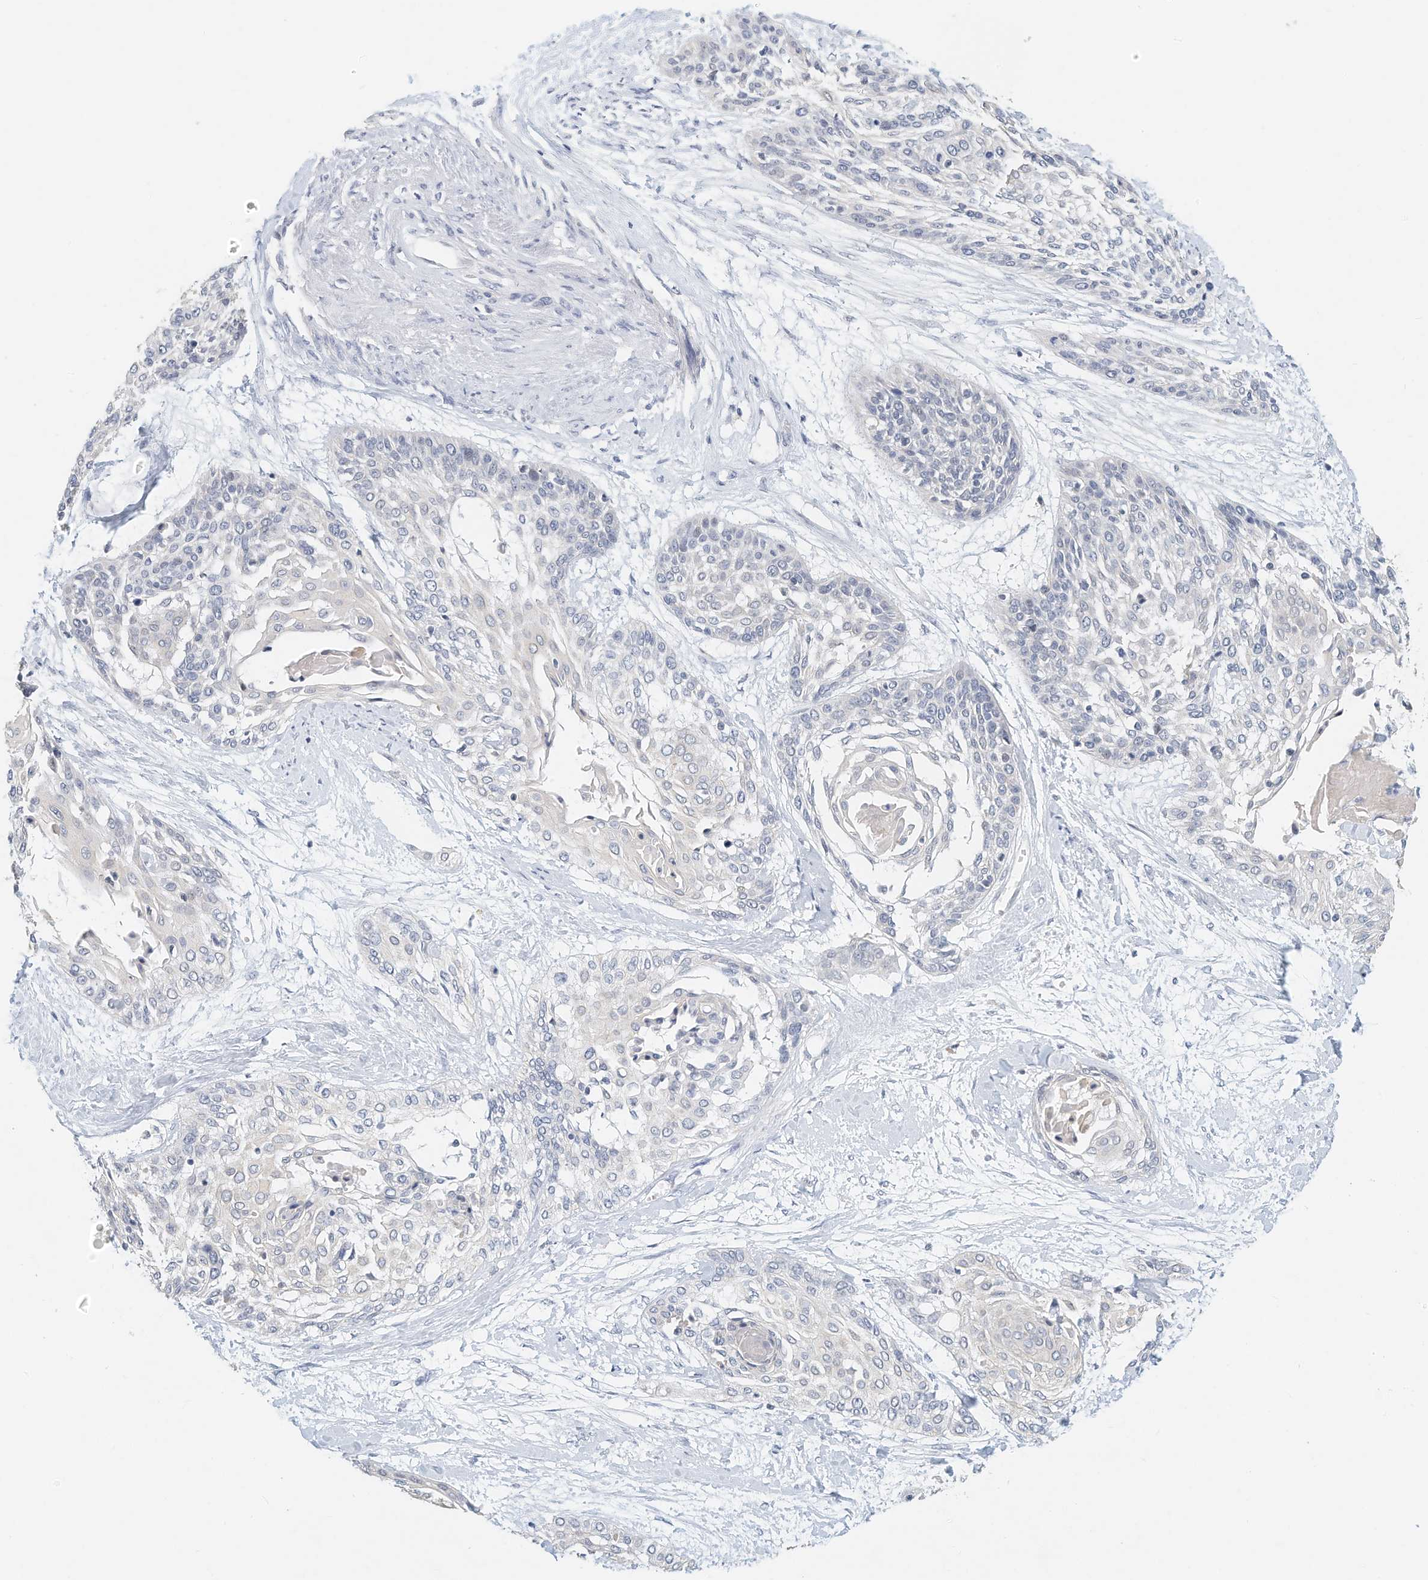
{"staining": {"intensity": "negative", "quantity": "none", "location": "none"}, "tissue": "cervical cancer", "cell_type": "Tumor cells", "image_type": "cancer", "snomed": [{"axis": "morphology", "description": "Squamous cell carcinoma, NOS"}, {"axis": "topography", "description": "Cervix"}], "caption": "This is an IHC micrograph of squamous cell carcinoma (cervical). There is no expression in tumor cells.", "gene": "MICAL1", "patient": {"sex": "female", "age": 57}}